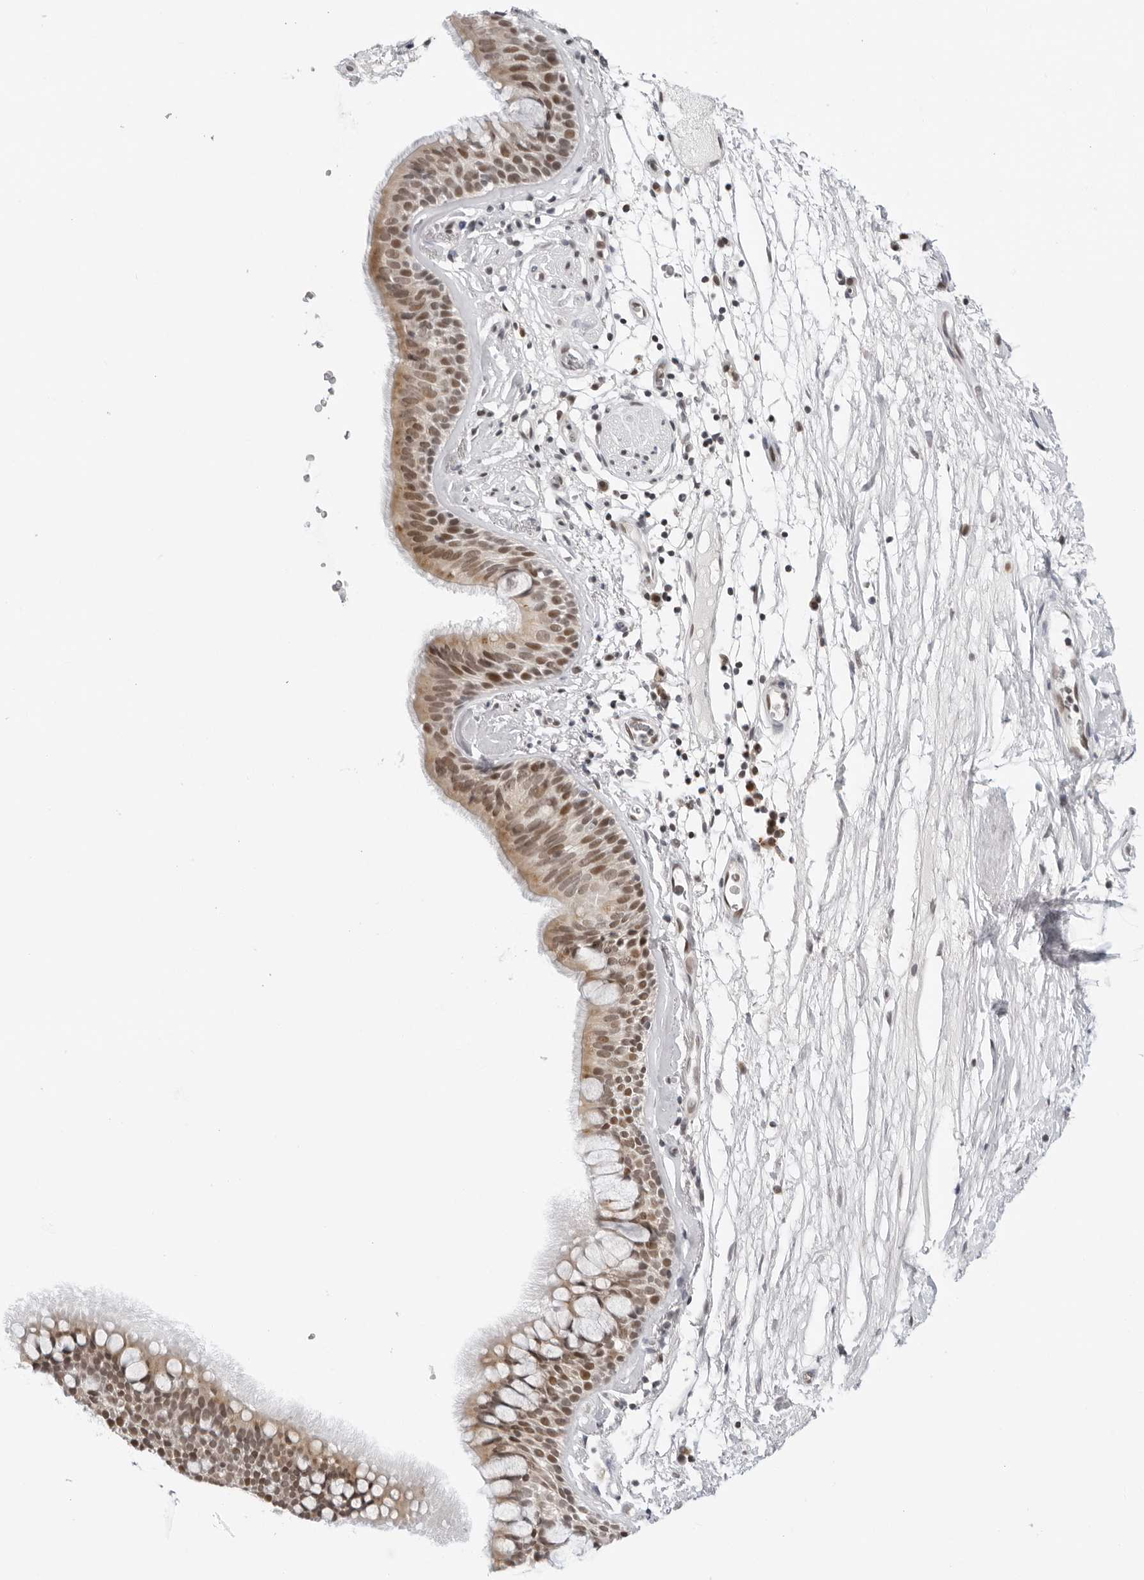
{"staining": {"intensity": "moderate", "quantity": ">75%", "location": "nuclear"}, "tissue": "bronchus", "cell_type": "Respiratory epithelial cells", "image_type": "normal", "snomed": [{"axis": "morphology", "description": "Normal tissue, NOS"}, {"axis": "topography", "description": "Cartilage tissue"}], "caption": "The micrograph reveals staining of benign bronchus, revealing moderate nuclear protein expression (brown color) within respiratory epithelial cells. The protein is stained brown, and the nuclei are stained in blue (DAB IHC with brightfield microscopy, high magnification).", "gene": "MSH6", "patient": {"sex": "female", "age": 63}}